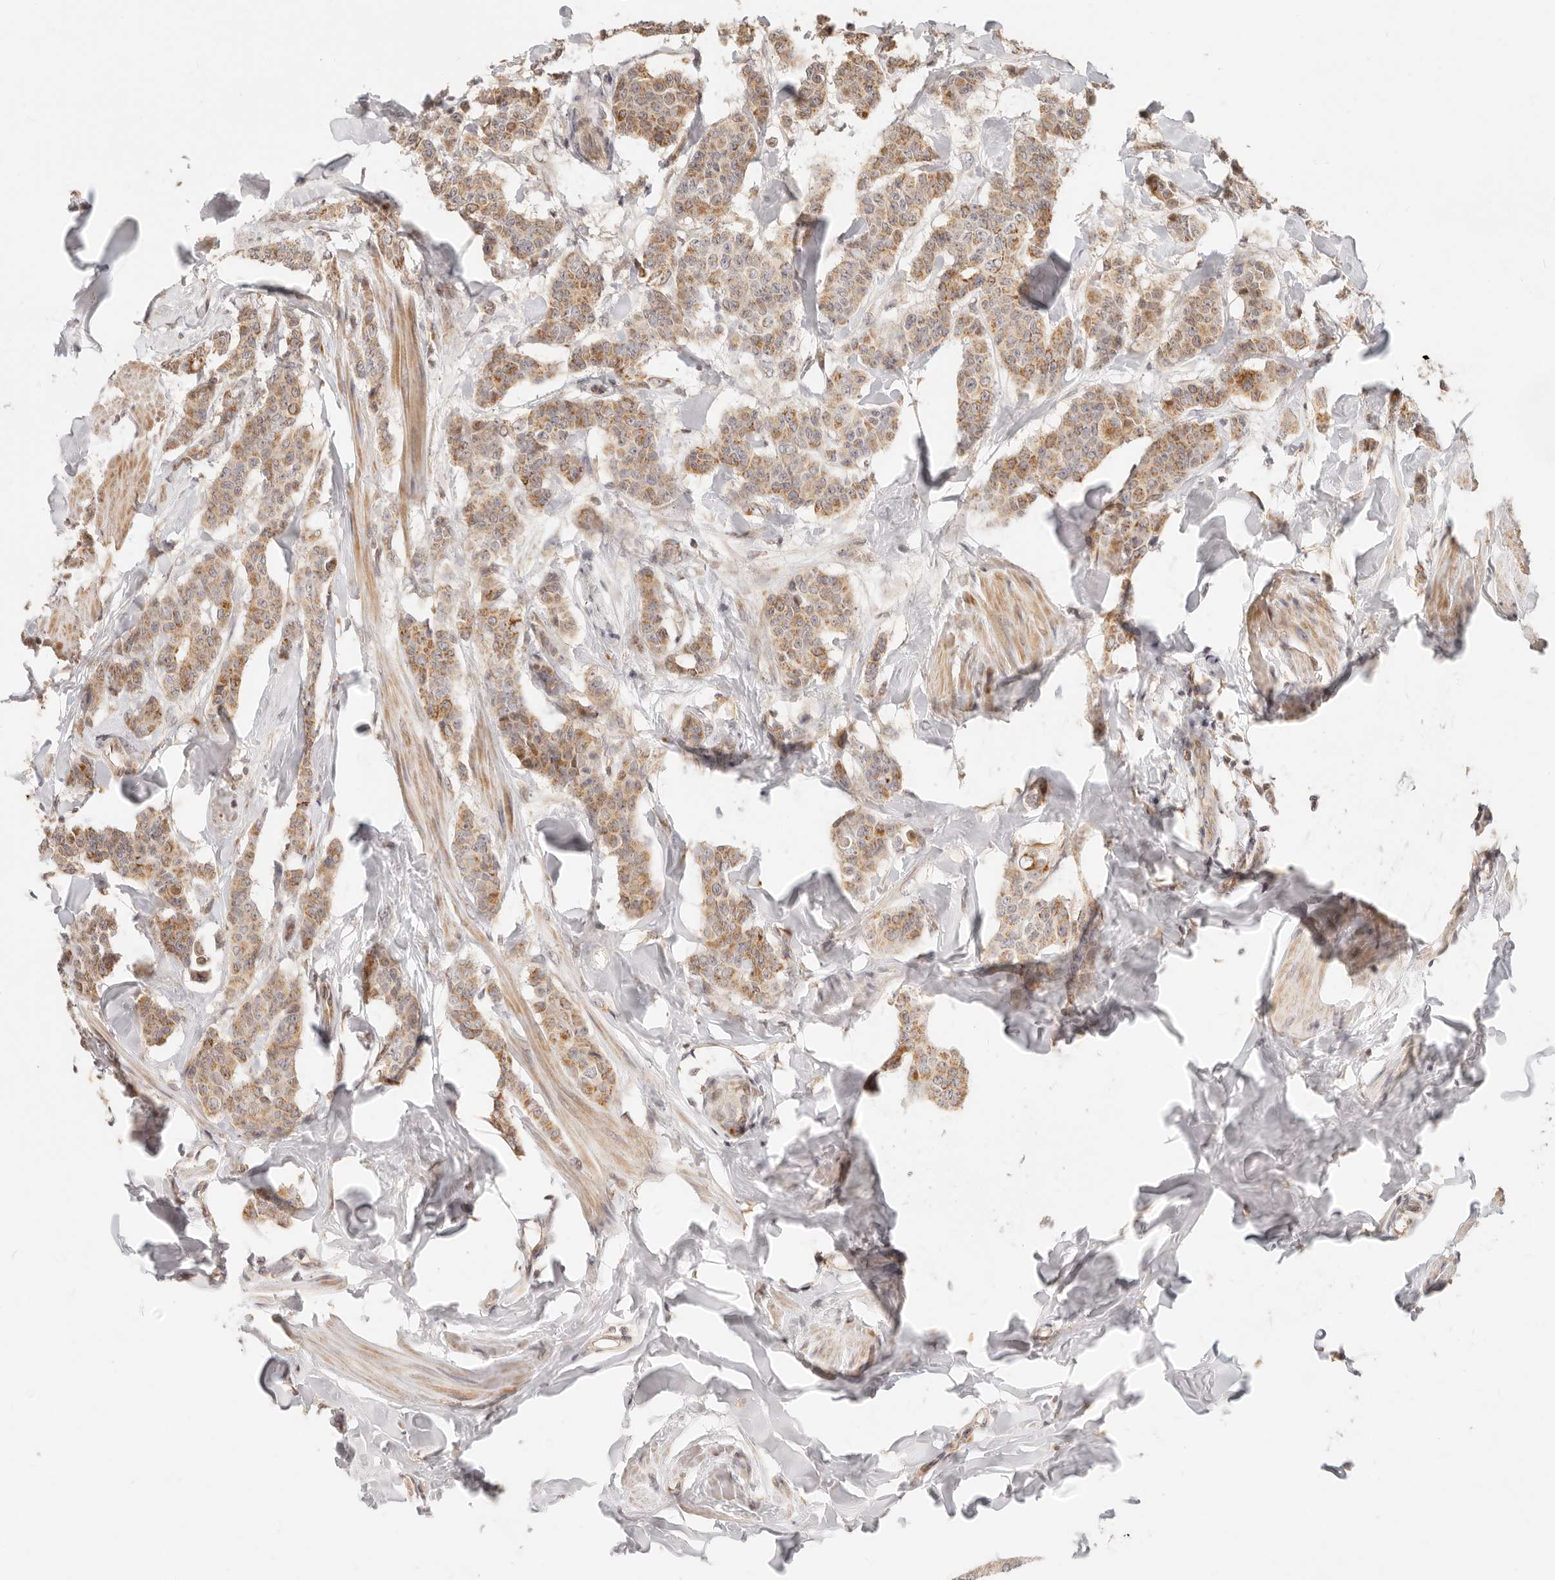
{"staining": {"intensity": "moderate", "quantity": ">75%", "location": "cytoplasmic/membranous"}, "tissue": "breast cancer", "cell_type": "Tumor cells", "image_type": "cancer", "snomed": [{"axis": "morphology", "description": "Duct carcinoma"}, {"axis": "topography", "description": "Breast"}], "caption": "Approximately >75% of tumor cells in breast cancer display moderate cytoplasmic/membranous protein staining as visualized by brown immunohistochemical staining.", "gene": "TIMM17A", "patient": {"sex": "female", "age": 40}}